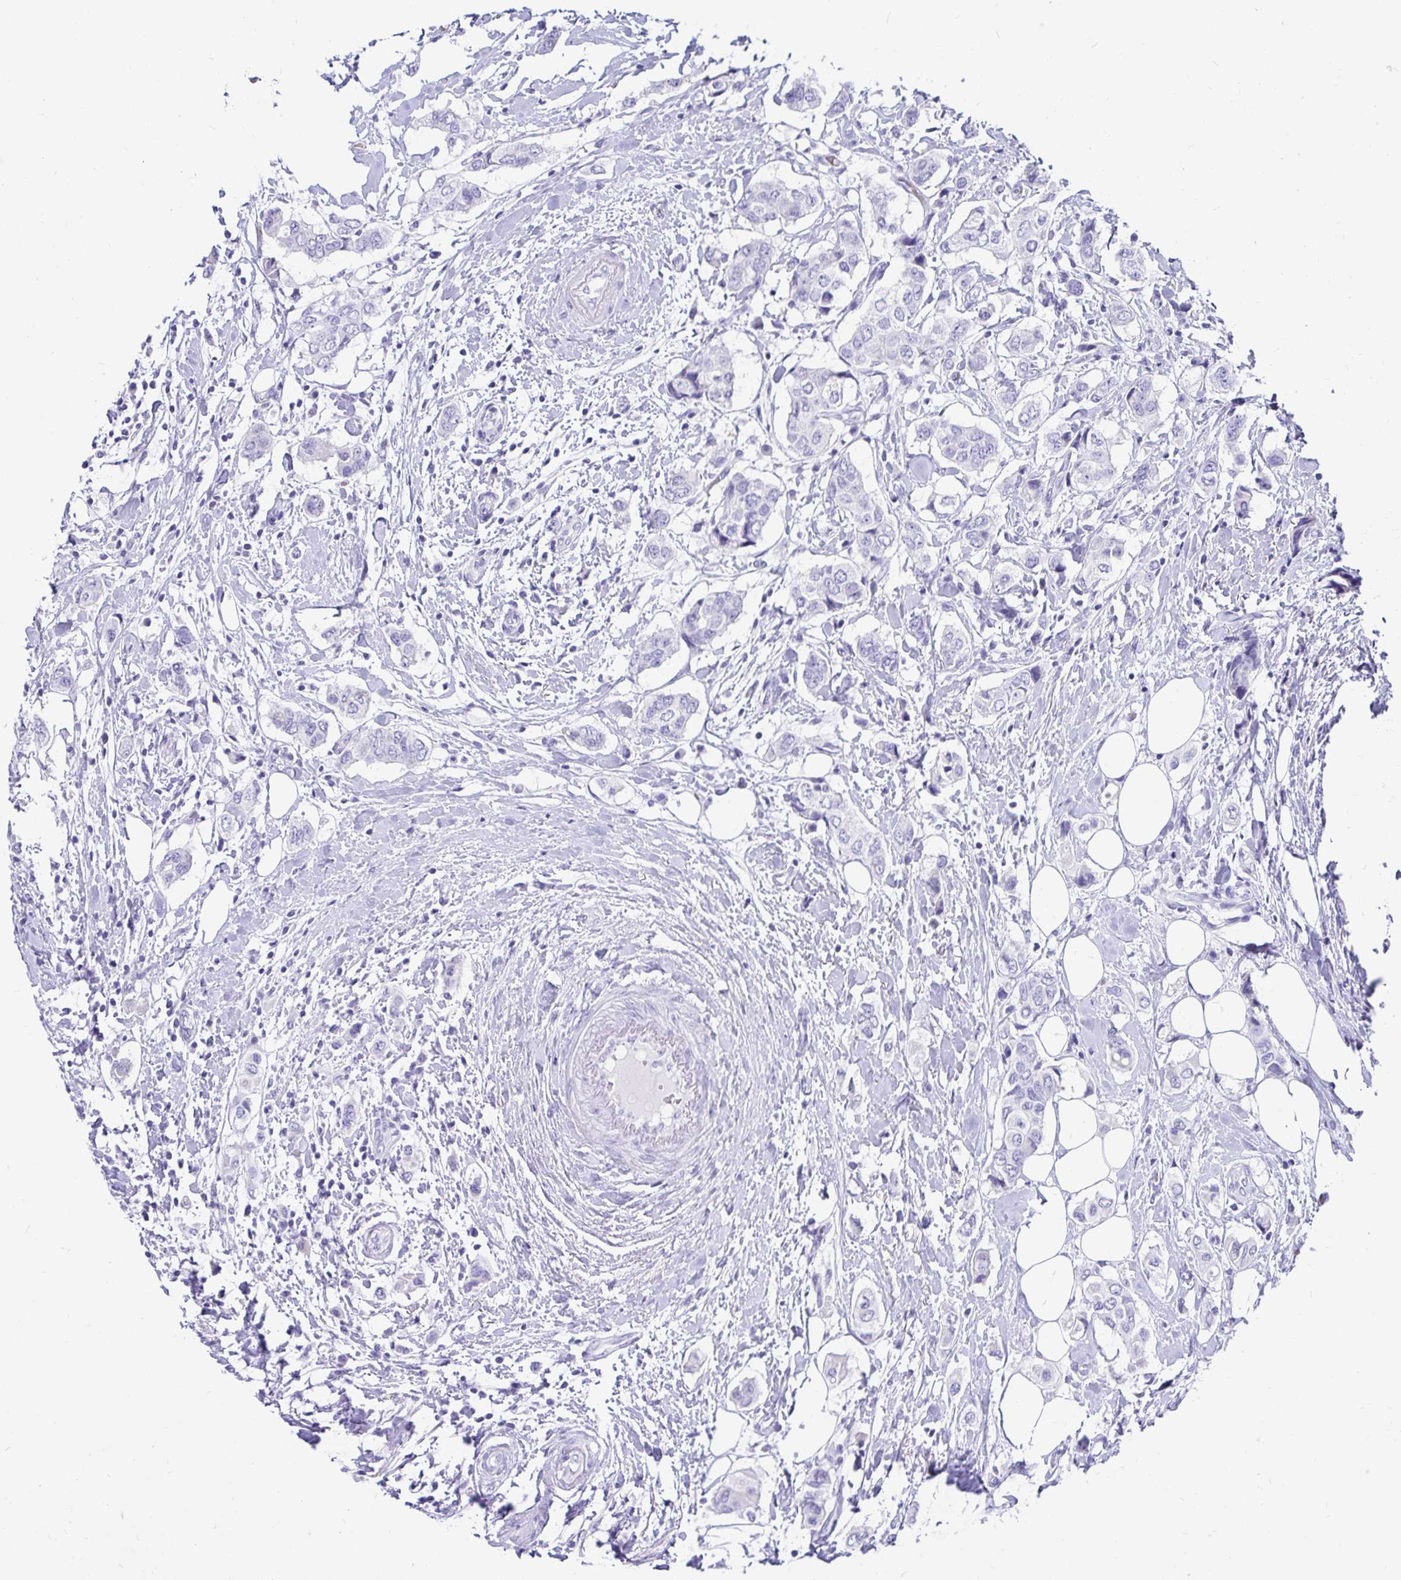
{"staining": {"intensity": "negative", "quantity": "none", "location": "none"}, "tissue": "breast cancer", "cell_type": "Tumor cells", "image_type": "cancer", "snomed": [{"axis": "morphology", "description": "Lobular carcinoma"}, {"axis": "topography", "description": "Breast"}], "caption": "IHC photomicrograph of human breast cancer (lobular carcinoma) stained for a protein (brown), which reveals no positivity in tumor cells.", "gene": "ZPBP2", "patient": {"sex": "female", "age": 51}}